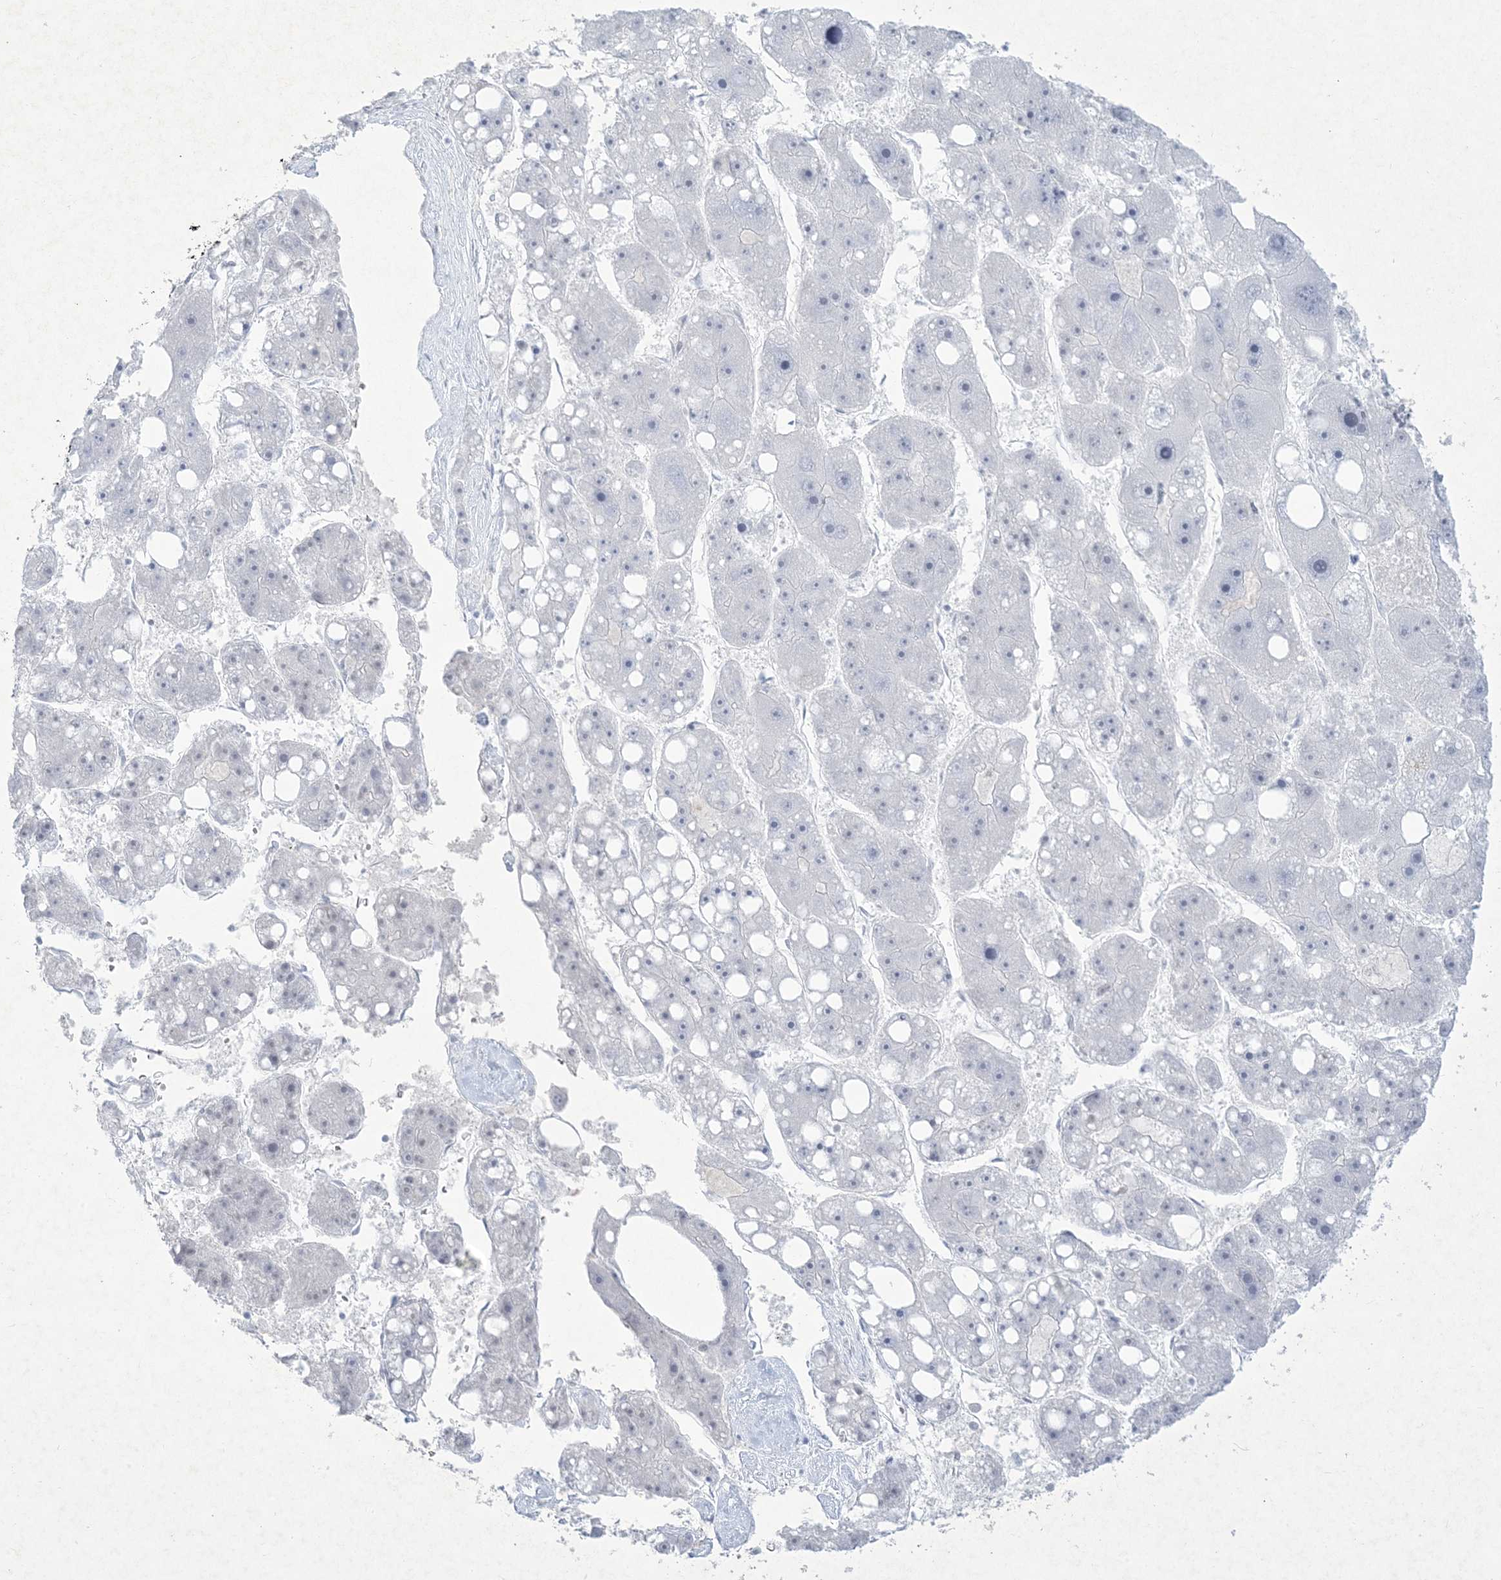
{"staining": {"intensity": "negative", "quantity": "none", "location": "none"}, "tissue": "liver cancer", "cell_type": "Tumor cells", "image_type": "cancer", "snomed": [{"axis": "morphology", "description": "Carcinoma, Hepatocellular, NOS"}, {"axis": "topography", "description": "Liver"}], "caption": "DAB immunohistochemical staining of hepatocellular carcinoma (liver) demonstrates no significant expression in tumor cells.", "gene": "HOMEZ", "patient": {"sex": "female", "age": 61}}